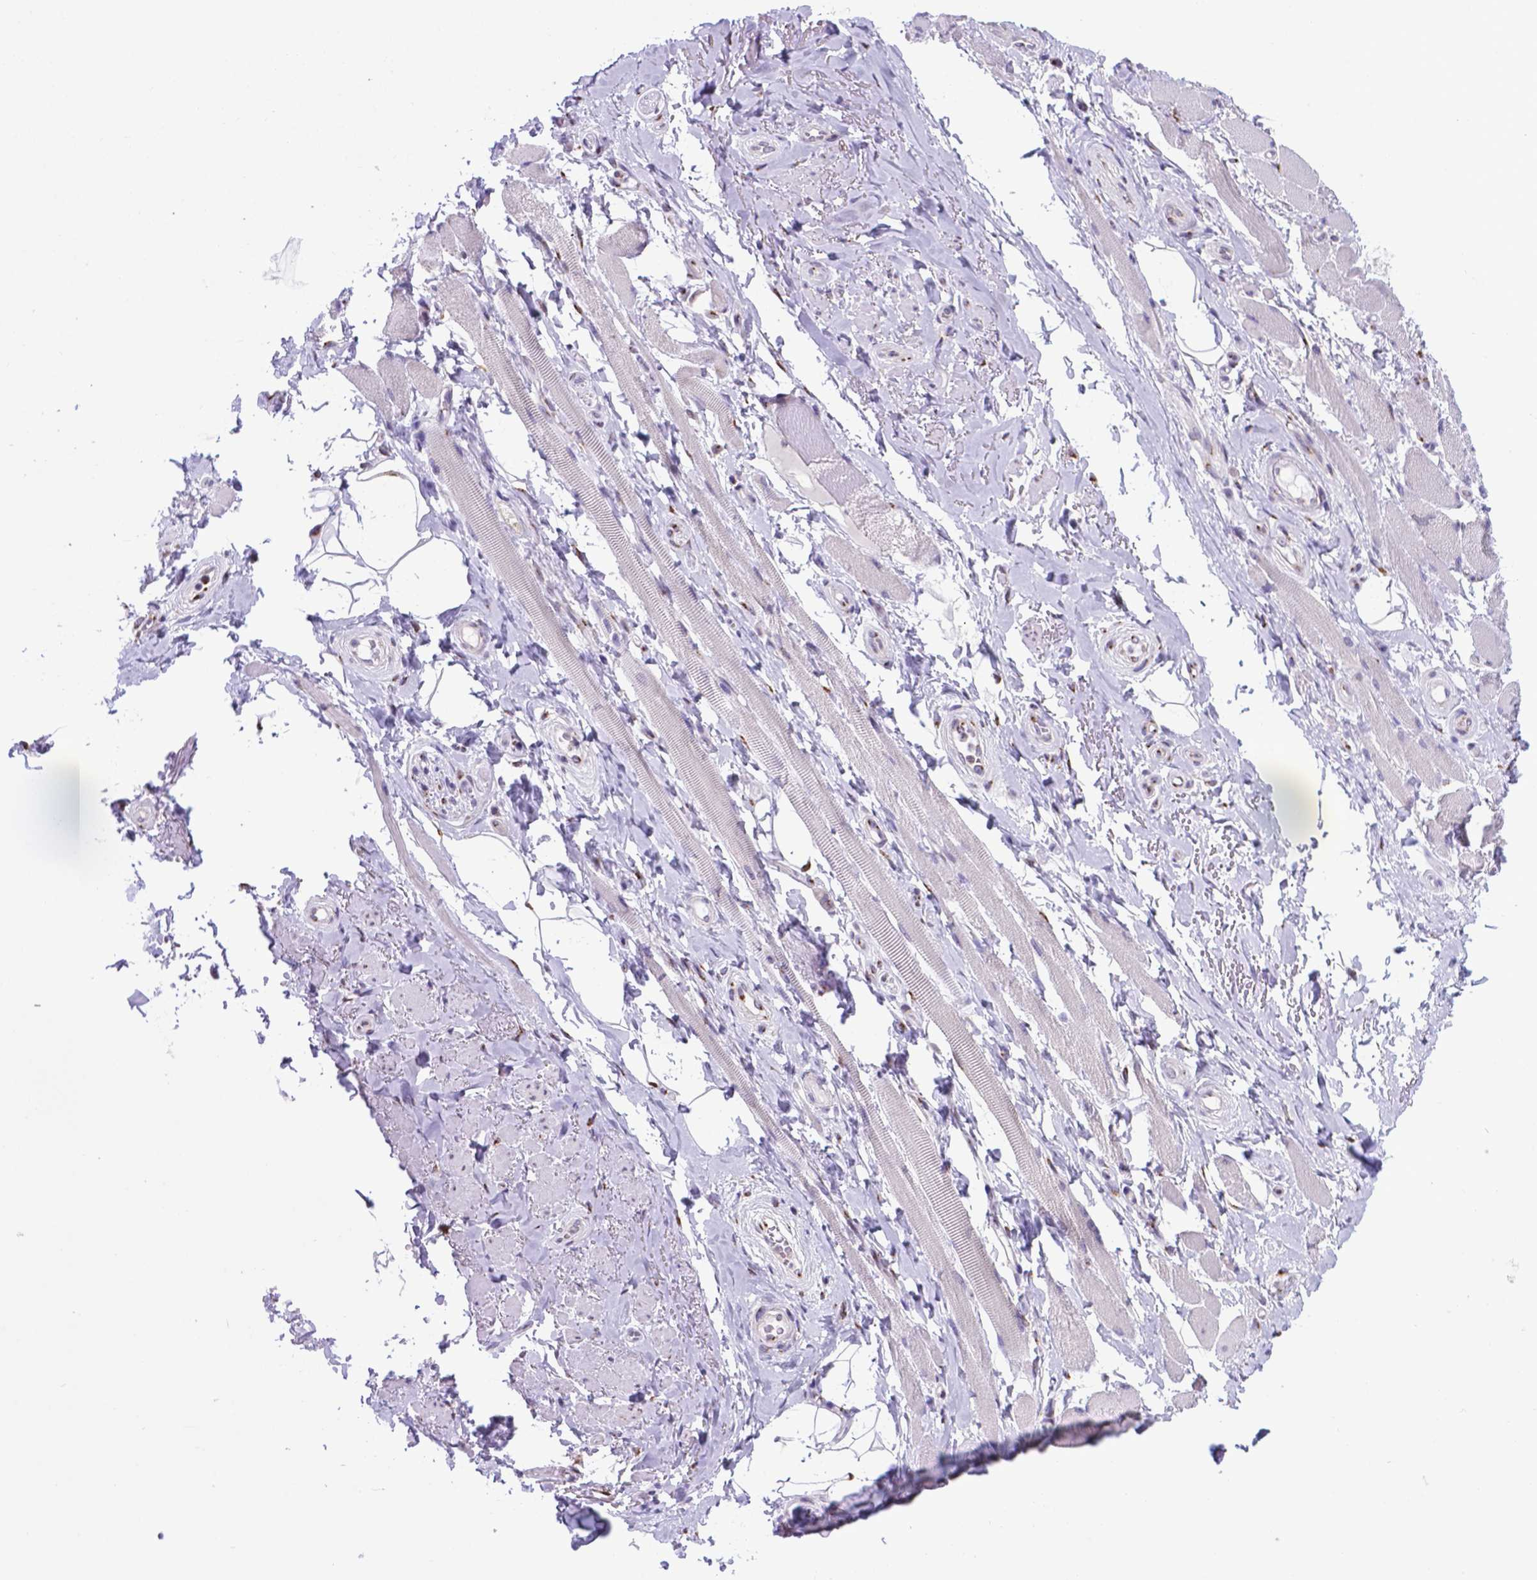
{"staining": {"intensity": "moderate", "quantity": "<25%", "location": "nuclear"}, "tissue": "adipose tissue", "cell_type": "Adipocytes", "image_type": "normal", "snomed": [{"axis": "morphology", "description": "Normal tissue, NOS"}, {"axis": "topography", "description": "Anal"}, {"axis": "topography", "description": "Peripheral nerve tissue"}], "caption": "Adipose tissue stained with DAB (3,3'-diaminobenzidine) immunohistochemistry shows low levels of moderate nuclear positivity in approximately <25% of adipocytes.", "gene": "MRPL10", "patient": {"sex": "male", "age": 53}}